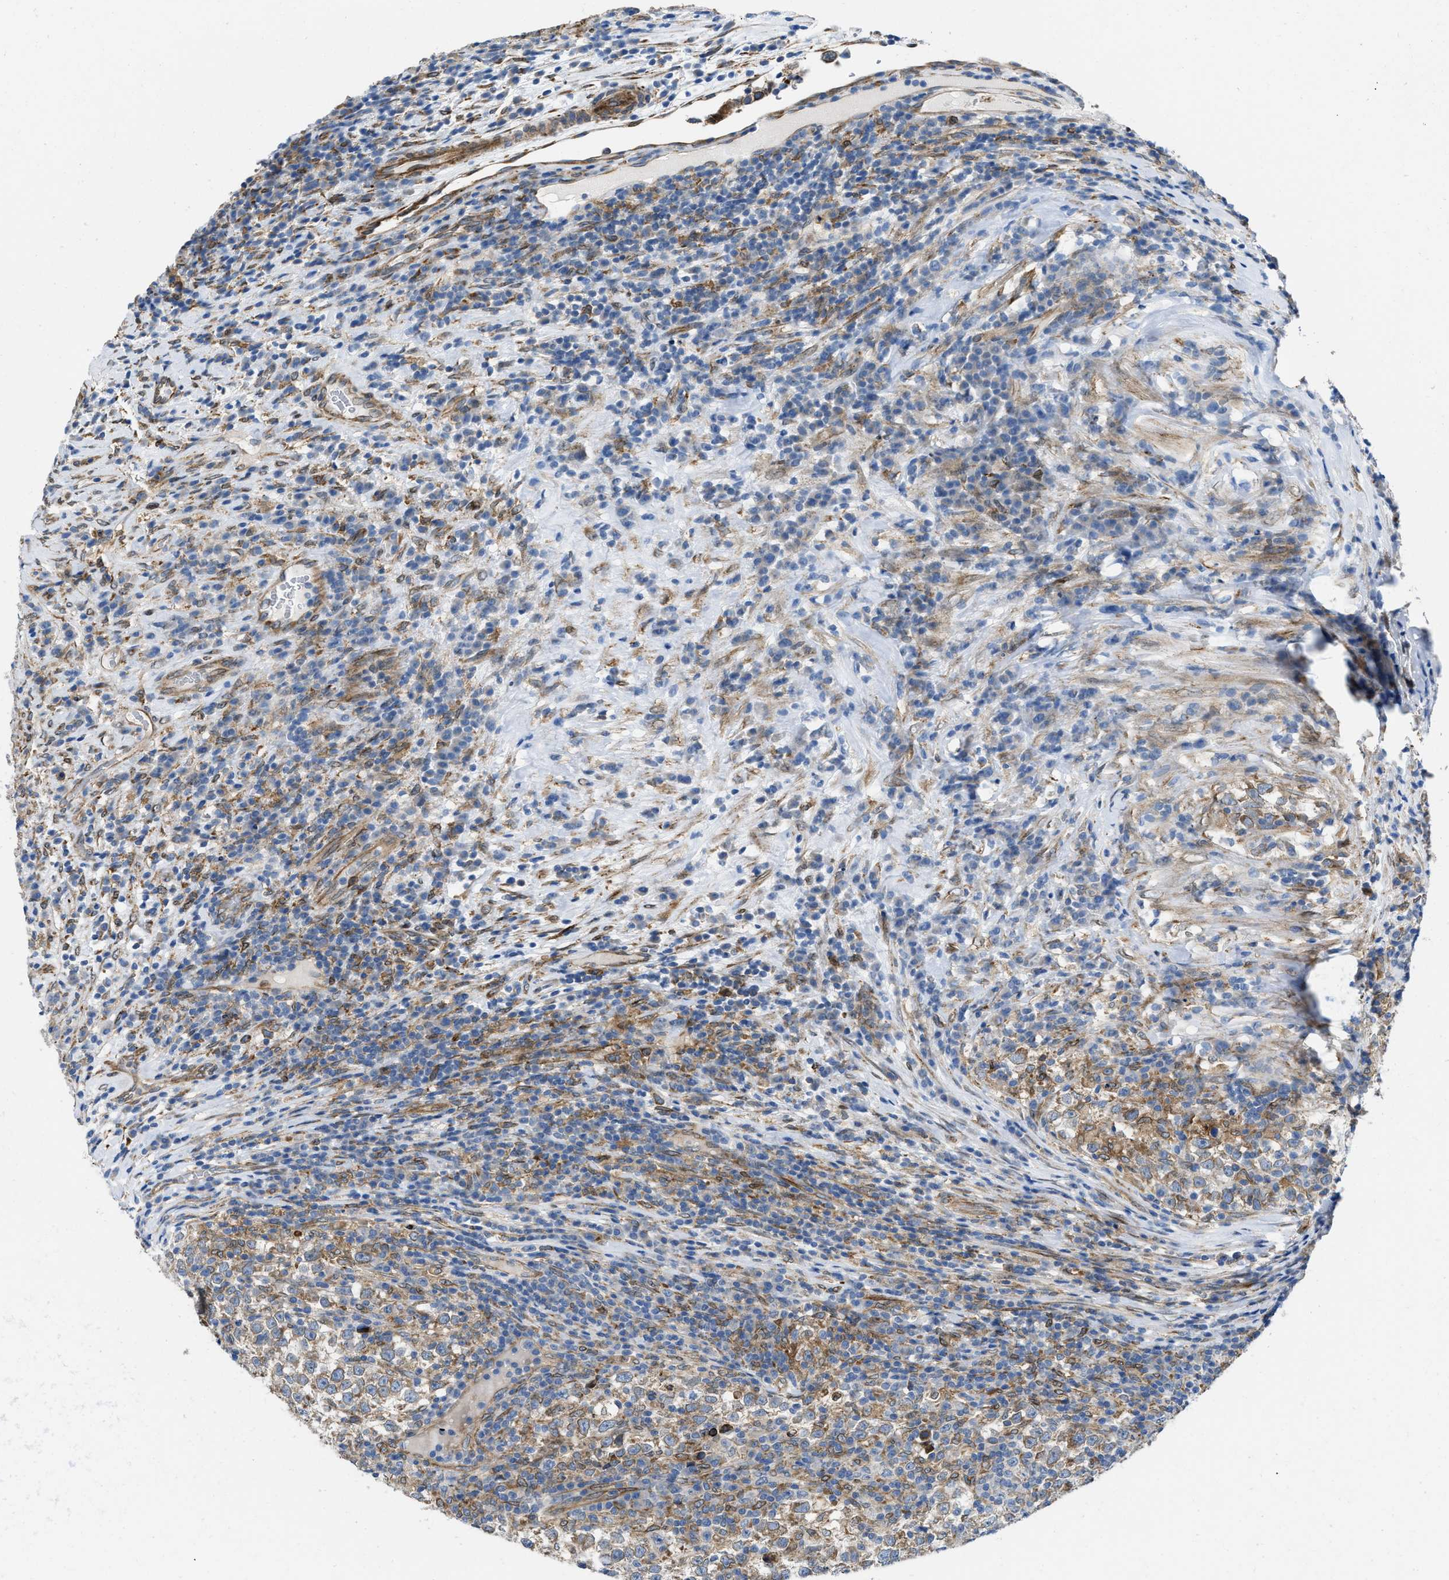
{"staining": {"intensity": "weak", "quantity": ">75%", "location": "cytoplasmic/membranous"}, "tissue": "testis cancer", "cell_type": "Tumor cells", "image_type": "cancer", "snomed": [{"axis": "morphology", "description": "Normal tissue, NOS"}, {"axis": "morphology", "description": "Seminoma, NOS"}, {"axis": "topography", "description": "Testis"}], "caption": "Immunohistochemistry (DAB) staining of seminoma (testis) reveals weak cytoplasmic/membranous protein positivity in approximately >75% of tumor cells. (IHC, brightfield microscopy, high magnification).", "gene": "ERLIN2", "patient": {"sex": "male", "age": 43}}